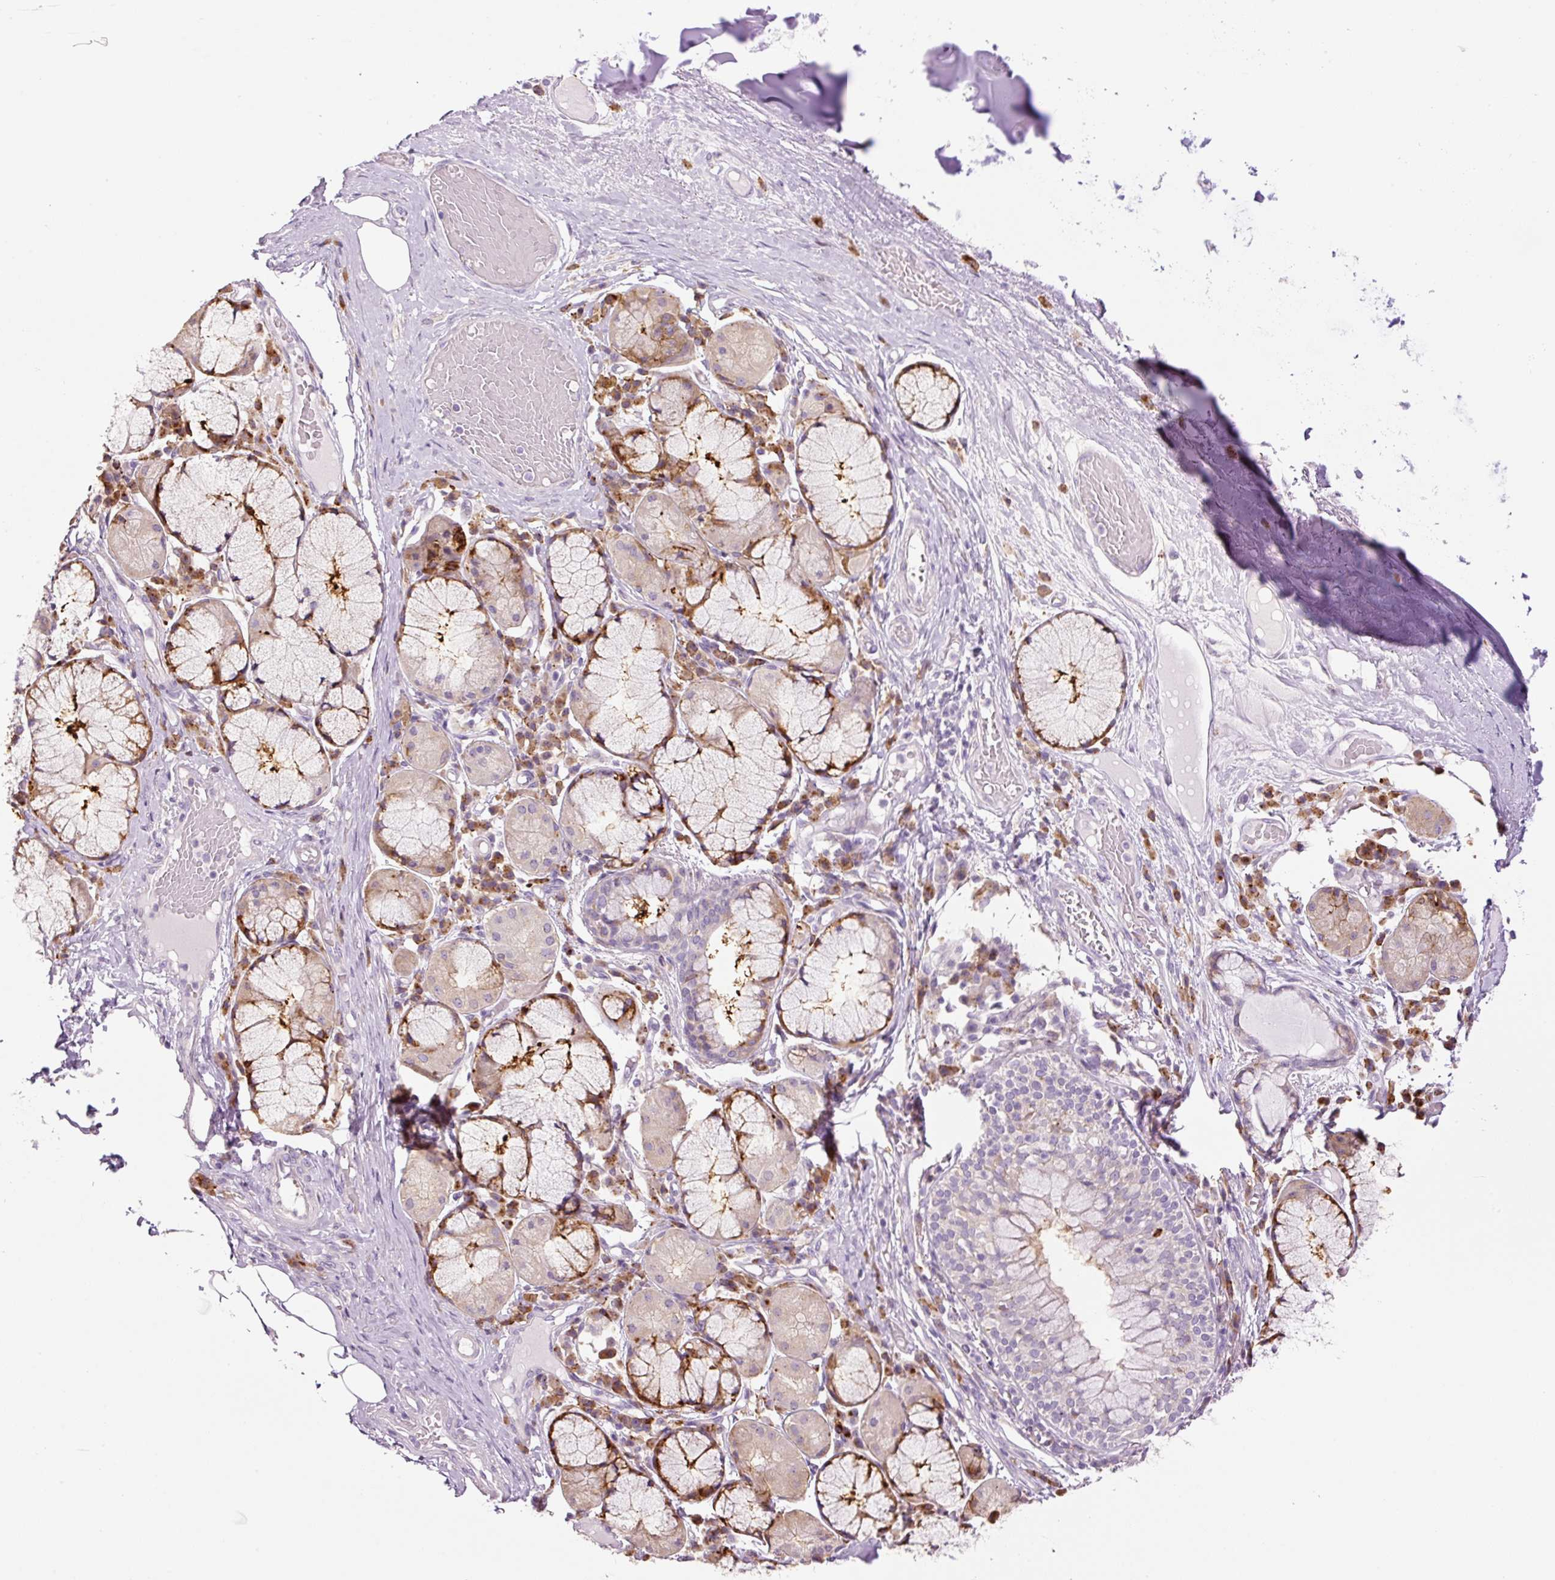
{"staining": {"intensity": "negative", "quantity": "none", "location": "none"}, "tissue": "adipose tissue", "cell_type": "Adipocytes", "image_type": "normal", "snomed": [{"axis": "morphology", "description": "Normal tissue, NOS"}, {"axis": "topography", "description": "Cartilage tissue"}, {"axis": "topography", "description": "Bronchus"}], "caption": "Unremarkable adipose tissue was stained to show a protein in brown. There is no significant staining in adipocytes.", "gene": "HAX1", "patient": {"sex": "male", "age": 56}}